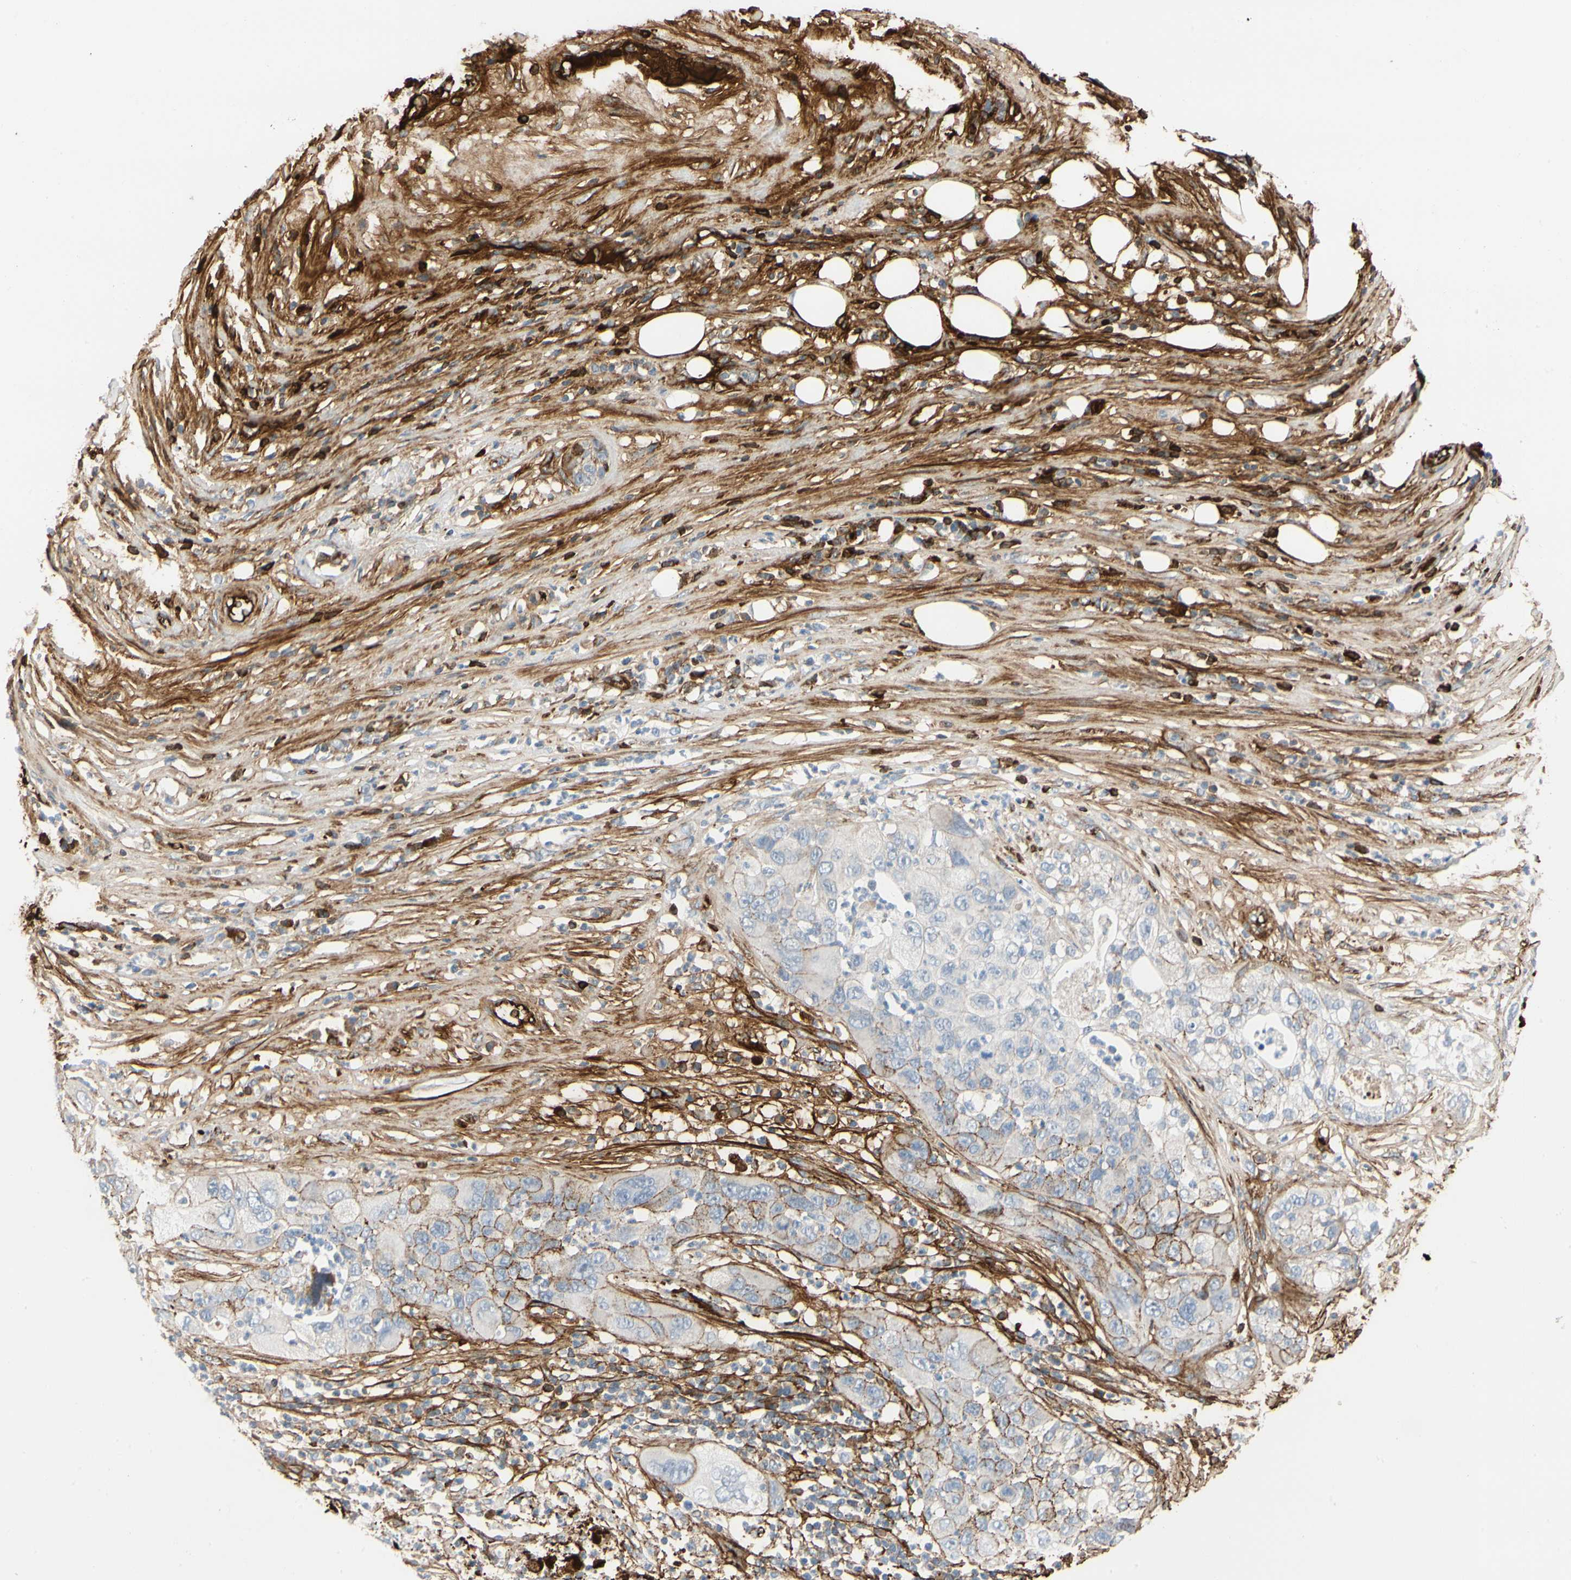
{"staining": {"intensity": "weak", "quantity": "<25%", "location": "cytoplasmic/membranous"}, "tissue": "pancreatic cancer", "cell_type": "Tumor cells", "image_type": "cancer", "snomed": [{"axis": "morphology", "description": "Adenocarcinoma, NOS"}, {"axis": "topography", "description": "Pancreas"}], "caption": "A micrograph of human pancreatic cancer (adenocarcinoma) is negative for staining in tumor cells.", "gene": "FGB", "patient": {"sex": "female", "age": 78}}